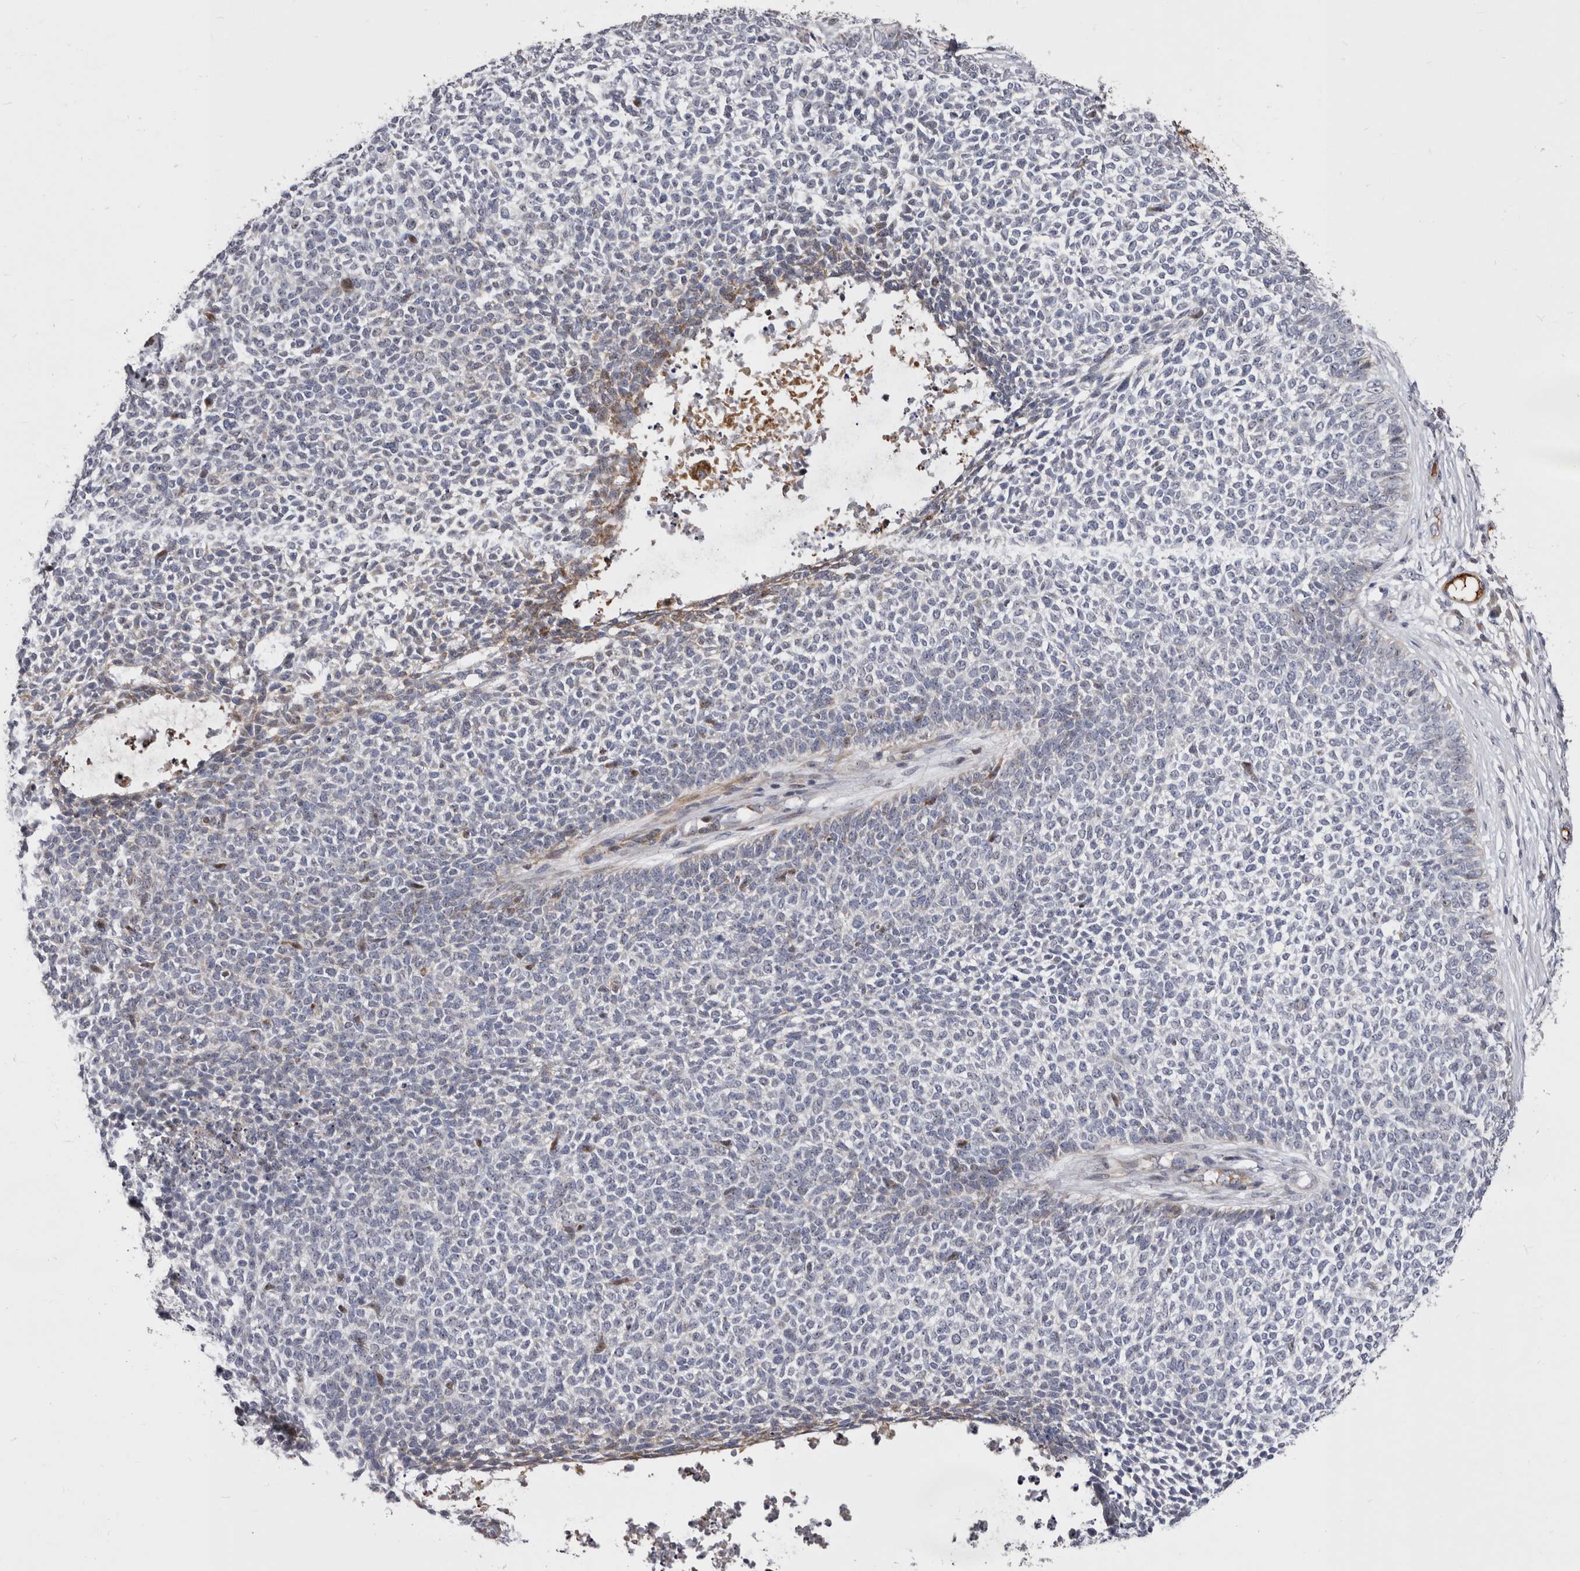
{"staining": {"intensity": "moderate", "quantity": "<25%", "location": "cytoplasmic/membranous"}, "tissue": "skin cancer", "cell_type": "Tumor cells", "image_type": "cancer", "snomed": [{"axis": "morphology", "description": "Basal cell carcinoma"}, {"axis": "topography", "description": "Skin"}], "caption": "Skin basal cell carcinoma stained for a protein (brown) displays moderate cytoplasmic/membranous positive staining in about <25% of tumor cells.", "gene": "NUBPL", "patient": {"sex": "female", "age": 84}}